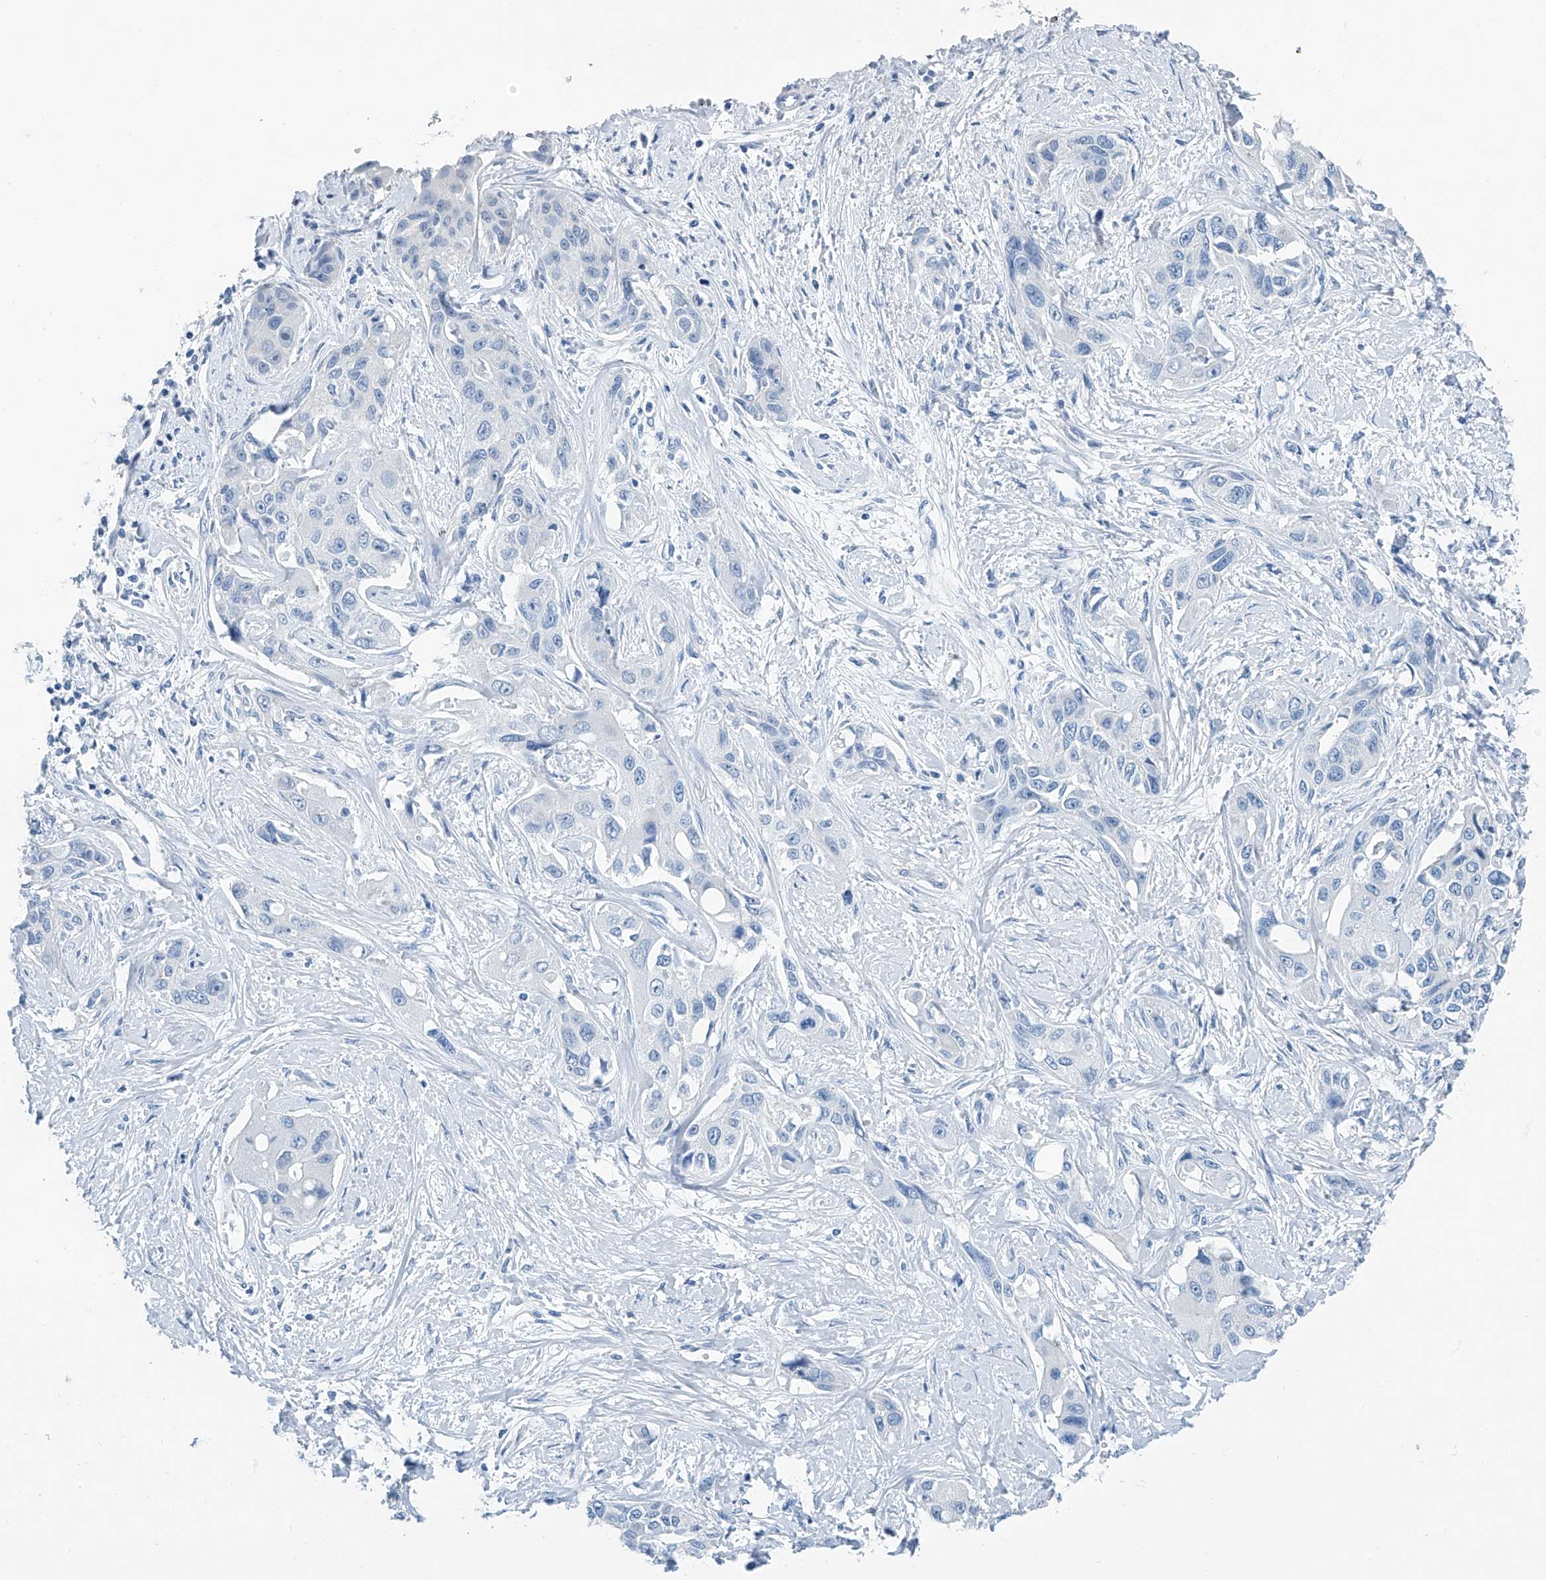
{"staining": {"intensity": "negative", "quantity": "none", "location": "none"}, "tissue": "liver cancer", "cell_type": "Tumor cells", "image_type": "cancer", "snomed": [{"axis": "morphology", "description": "Cholangiocarcinoma"}, {"axis": "topography", "description": "Liver"}], "caption": "The histopathology image shows no staining of tumor cells in liver cholangiocarcinoma.", "gene": "CYP2A7", "patient": {"sex": "male", "age": 59}}